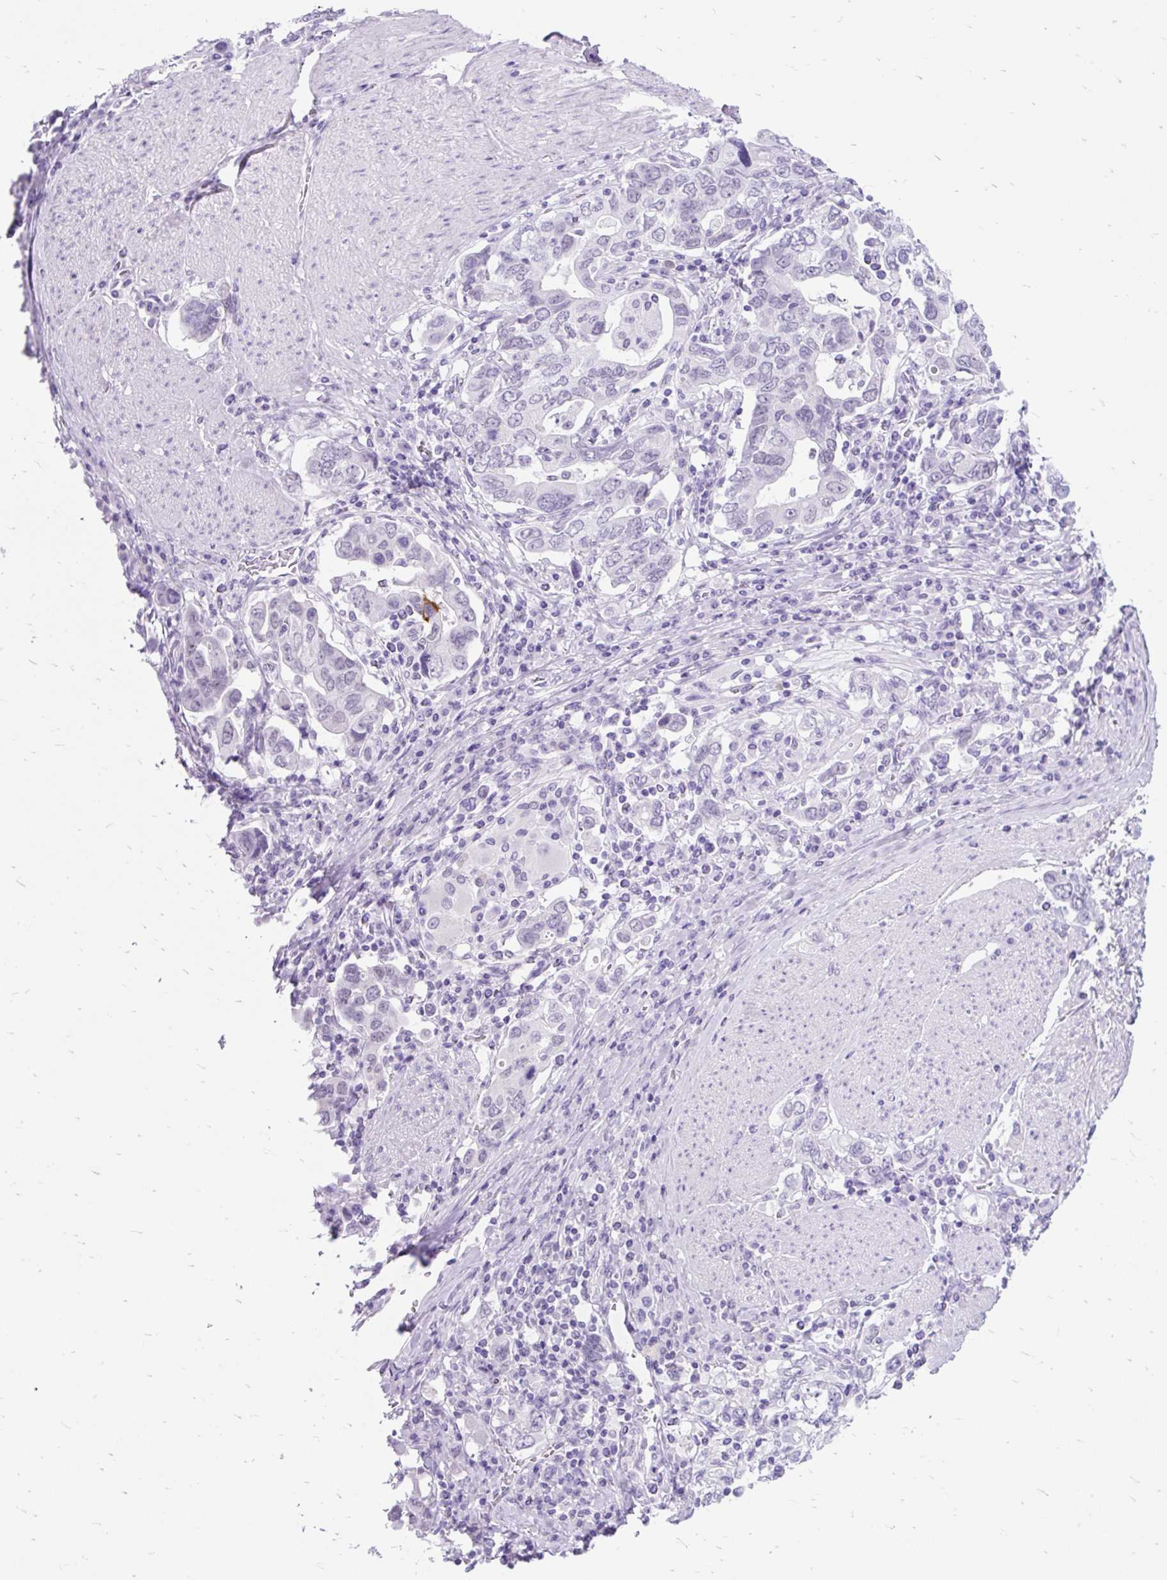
{"staining": {"intensity": "negative", "quantity": "none", "location": "none"}, "tissue": "stomach cancer", "cell_type": "Tumor cells", "image_type": "cancer", "snomed": [{"axis": "morphology", "description": "Adenocarcinoma, NOS"}, {"axis": "topography", "description": "Stomach, upper"}, {"axis": "topography", "description": "Stomach"}], "caption": "The micrograph reveals no staining of tumor cells in stomach adenocarcinoma. Nuclei are stained in blue.", "gene": "SCGB1A1", "patient": {"sex": "male", "age": 62}}